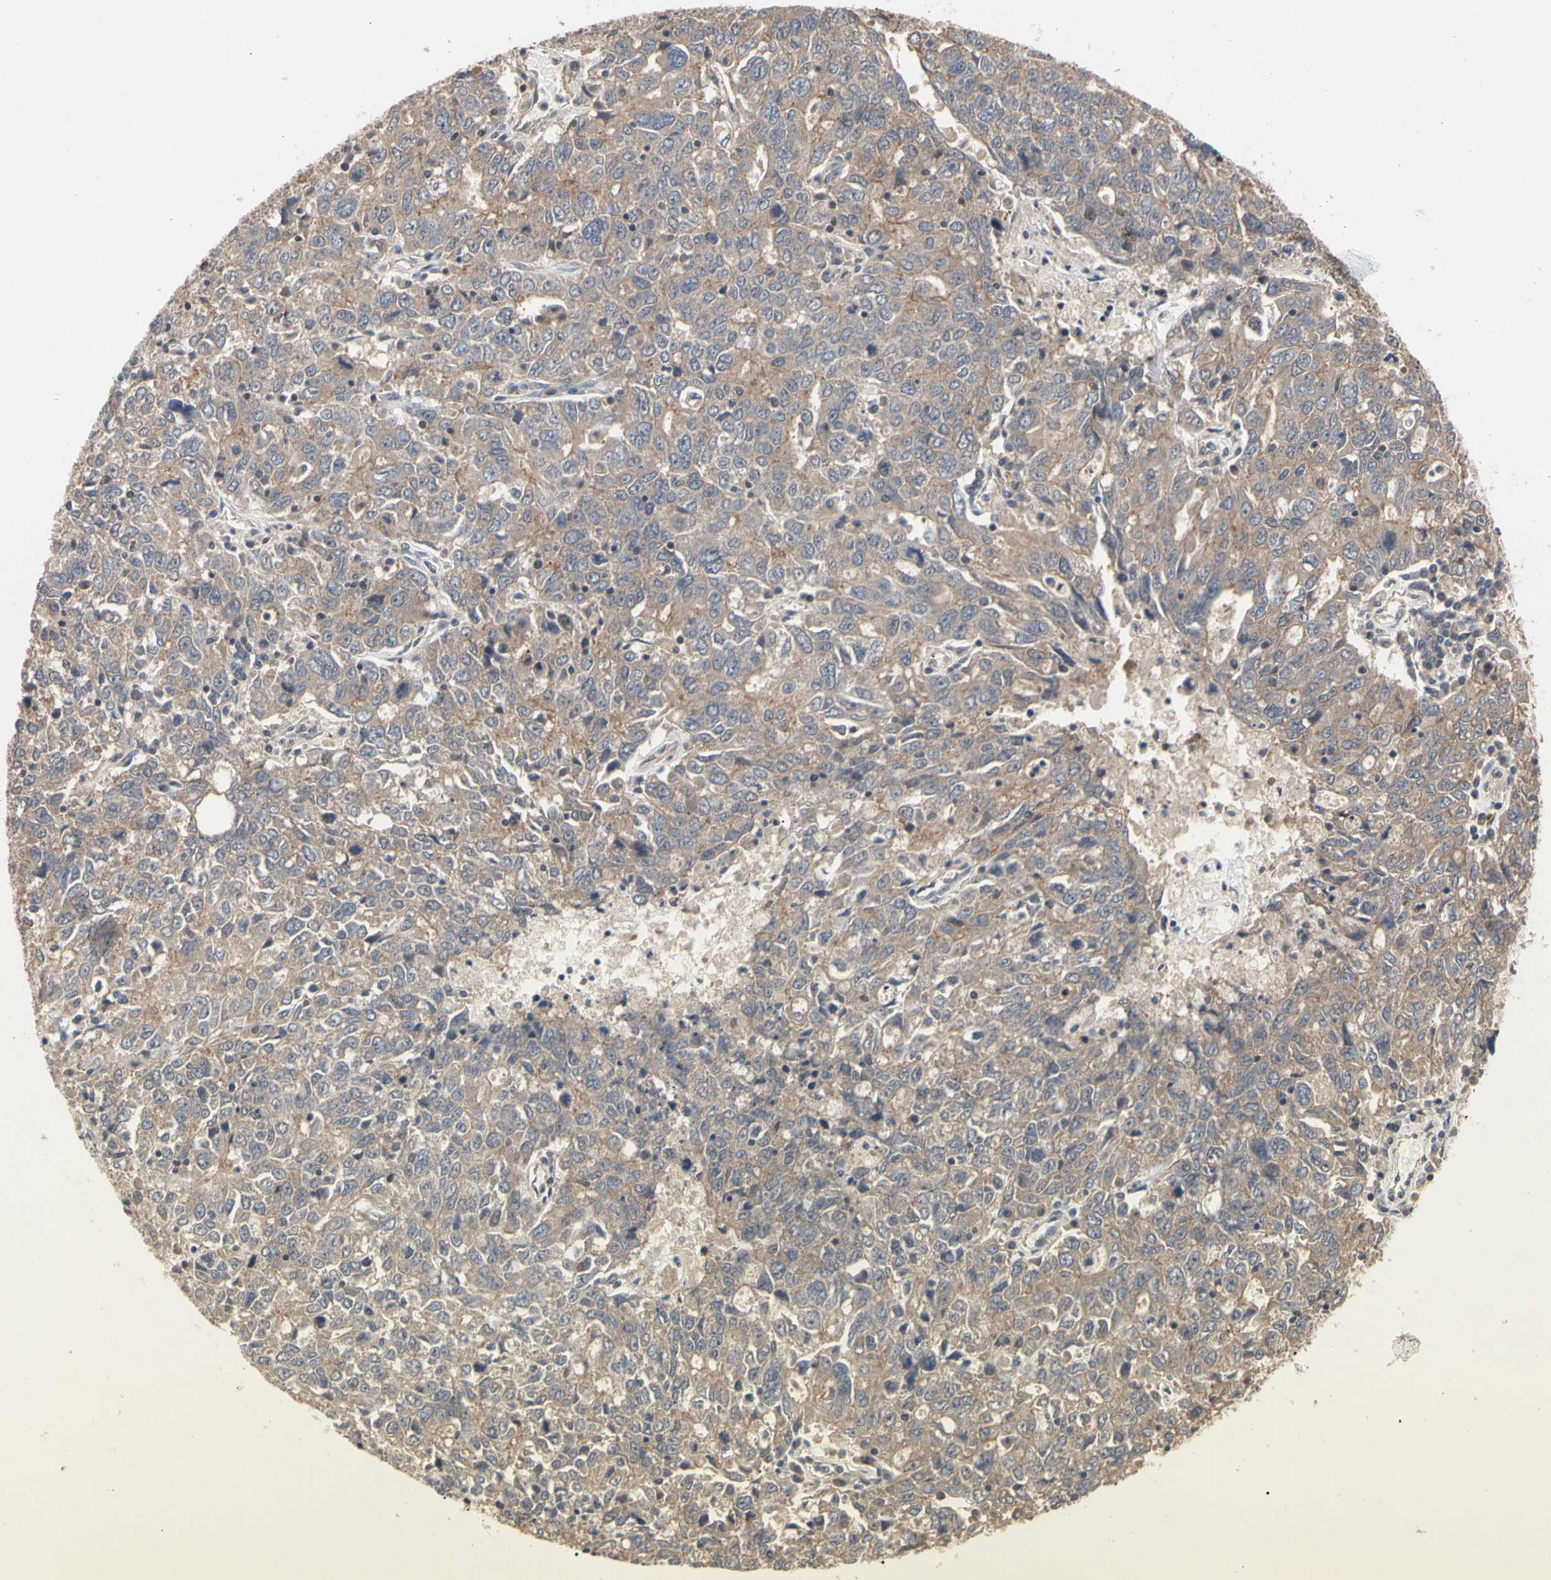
{"staining": {"intensity": "moderate", "quantity": ">75%", "location": "cytoplasmic/membranous"}, "tissue": "ovarian cancer", "cell_type": "Tumor cells", "image_type": "cancer", "snomed": [{"axis": "morphology", "description": "Carcinoma, endometroid"}, {"axis": "topography", "description": "Ovary"}], "caption": "About >75% of tumor cells in human ovarian endometroid carcinoma demonstrate moderate cytoplasmic/membranous protein expression as visualized by brown immunohistochemical staining.", "gene": "DPP8", "patient": {"sex": "female", "age": 62}}